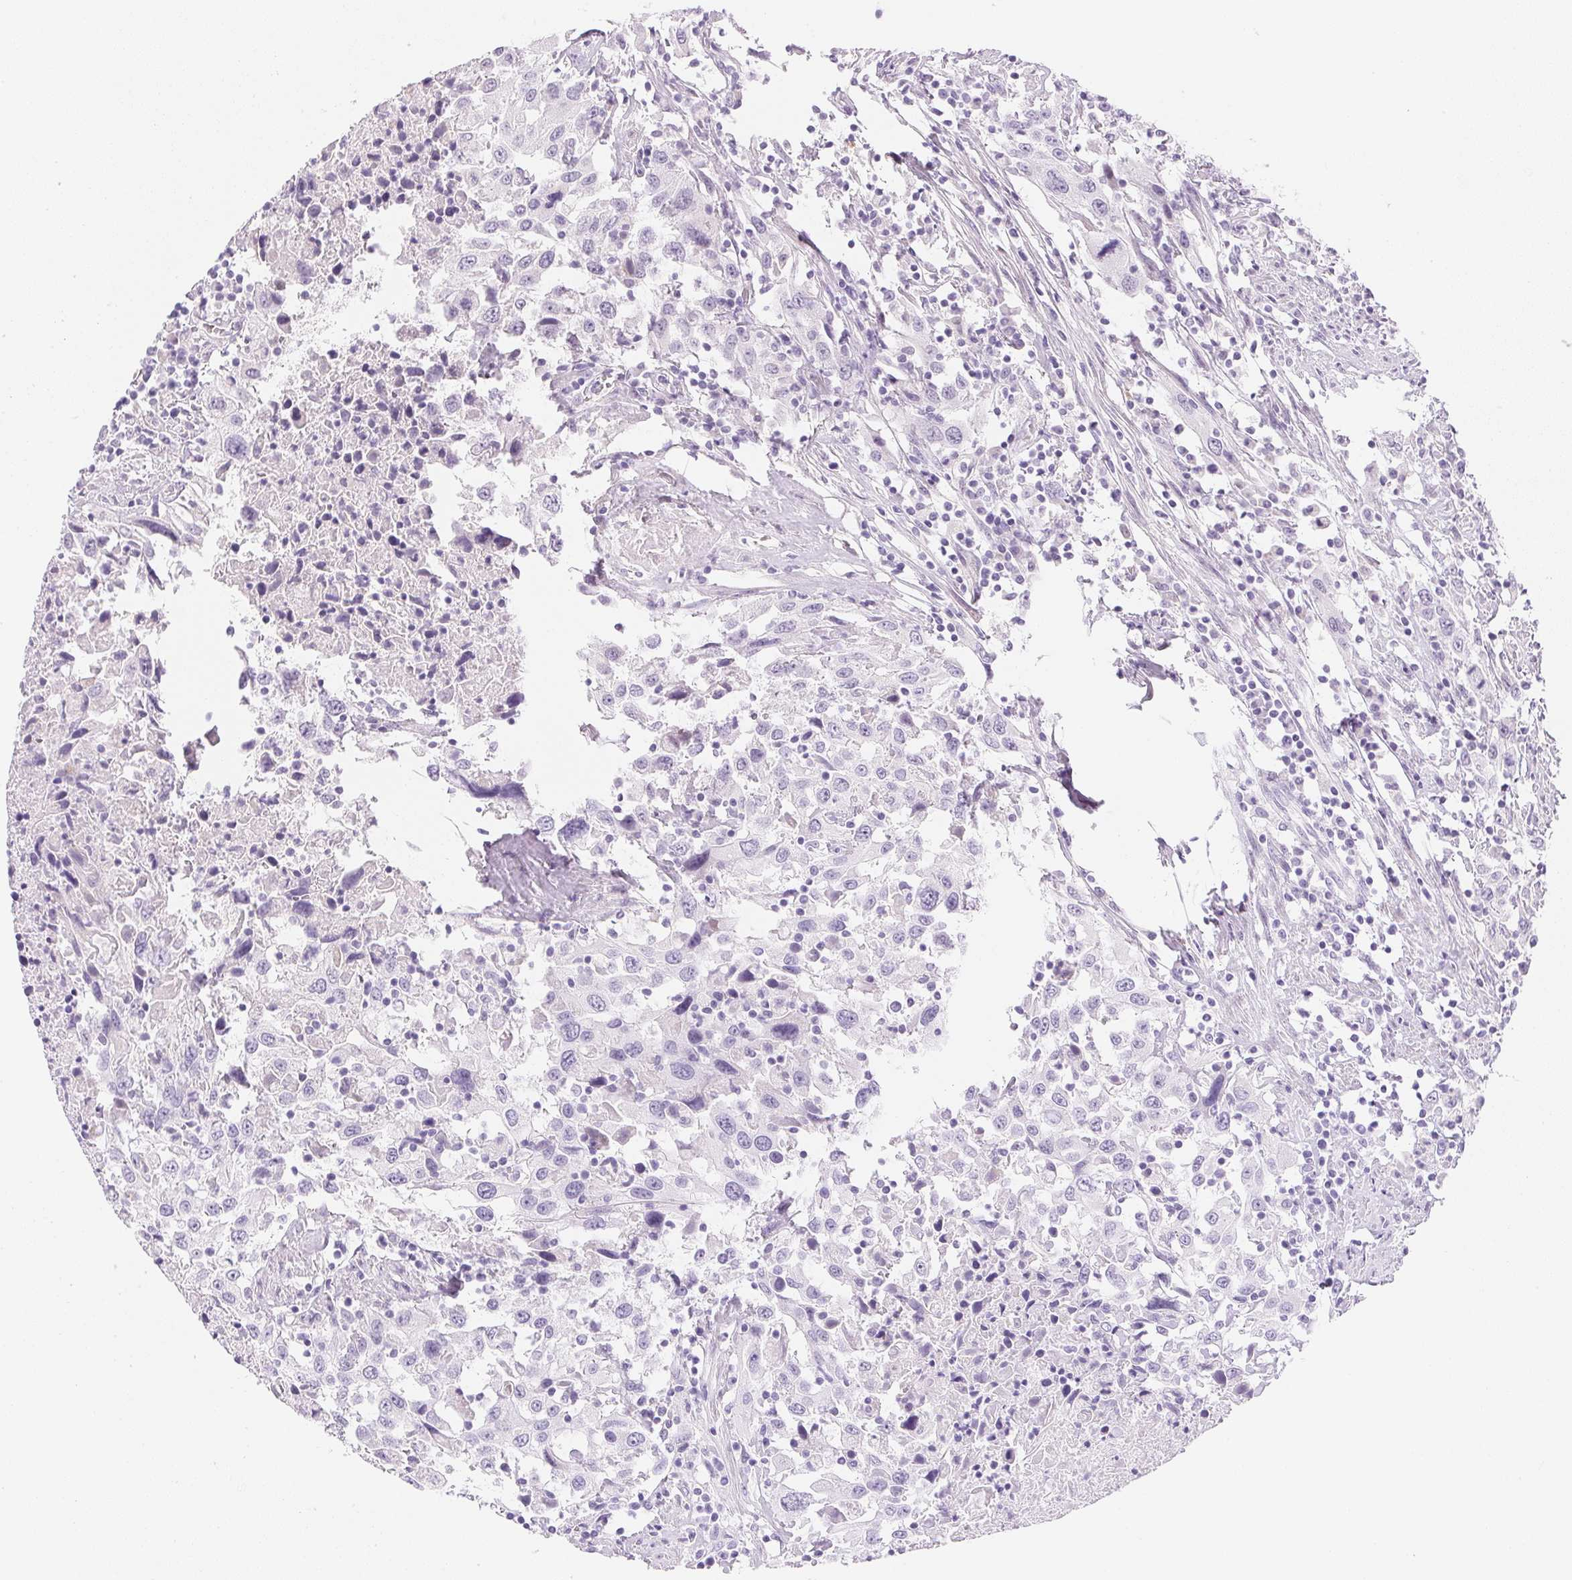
{"staining": {"intensity": "negative", "quantity": "none", "location": "none"}, "tissue": "urothelial cancer", "cell_type": "Tumor cells", "image_type": "cancer", "snomed": [{"axis": "morphology", "description": "Urothelial carcinoma, High grade"}, {"axis": "topography", "description": "Urinary bladder"}], "caption": "This photomicrograph is of urothelial cancer stained with immunohistochemistry to label a protein in brown with the nuclei are counter-stained blue. There is no staining in tumor cells.", "gene": "TEKT1", "patient": {"sex": "male", "age": 61}}